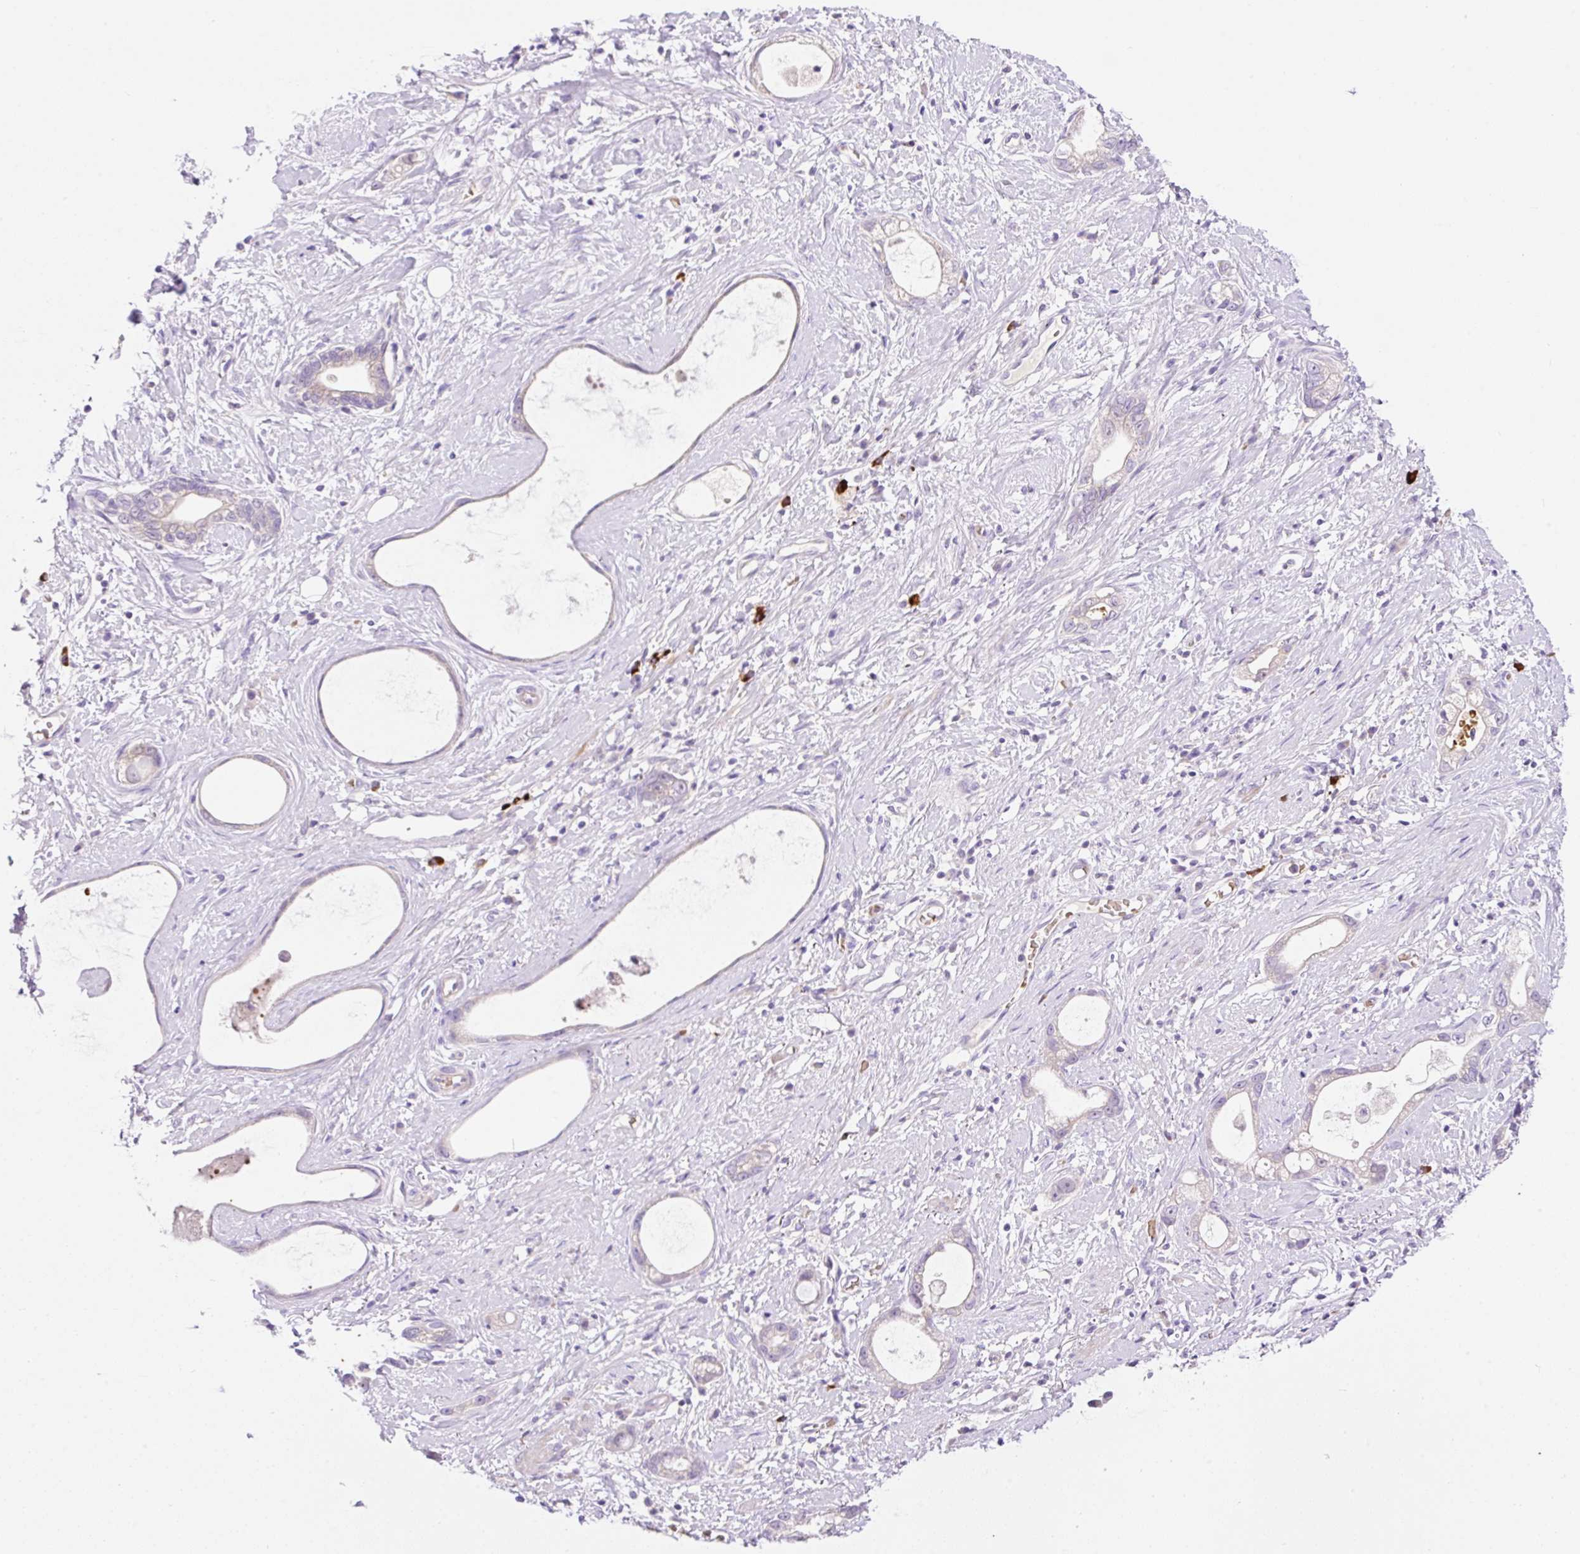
{"staining": {"intensity": "negative", "quantity": "none", "location": "none"}, "tissue": "stomach cancer", "cell_type": "Tumor cells", "image_type": "cancer", "snomed": [{"axis": "morphology", "description": "Adenocarcinoma, NOS"}, {"axis": "topography", "description": "Stomach"}], "caption": "IHC image of human adenocarcinoma (stomach) stained for a protein (brown), which demonstrates no staining in tumor cells. (DAB (3,3'-diaminobenzidine) immunohistochemistry, high magnification).", "gene": "LHFPL5", "patient": {"sex": "male", "age": 55}}